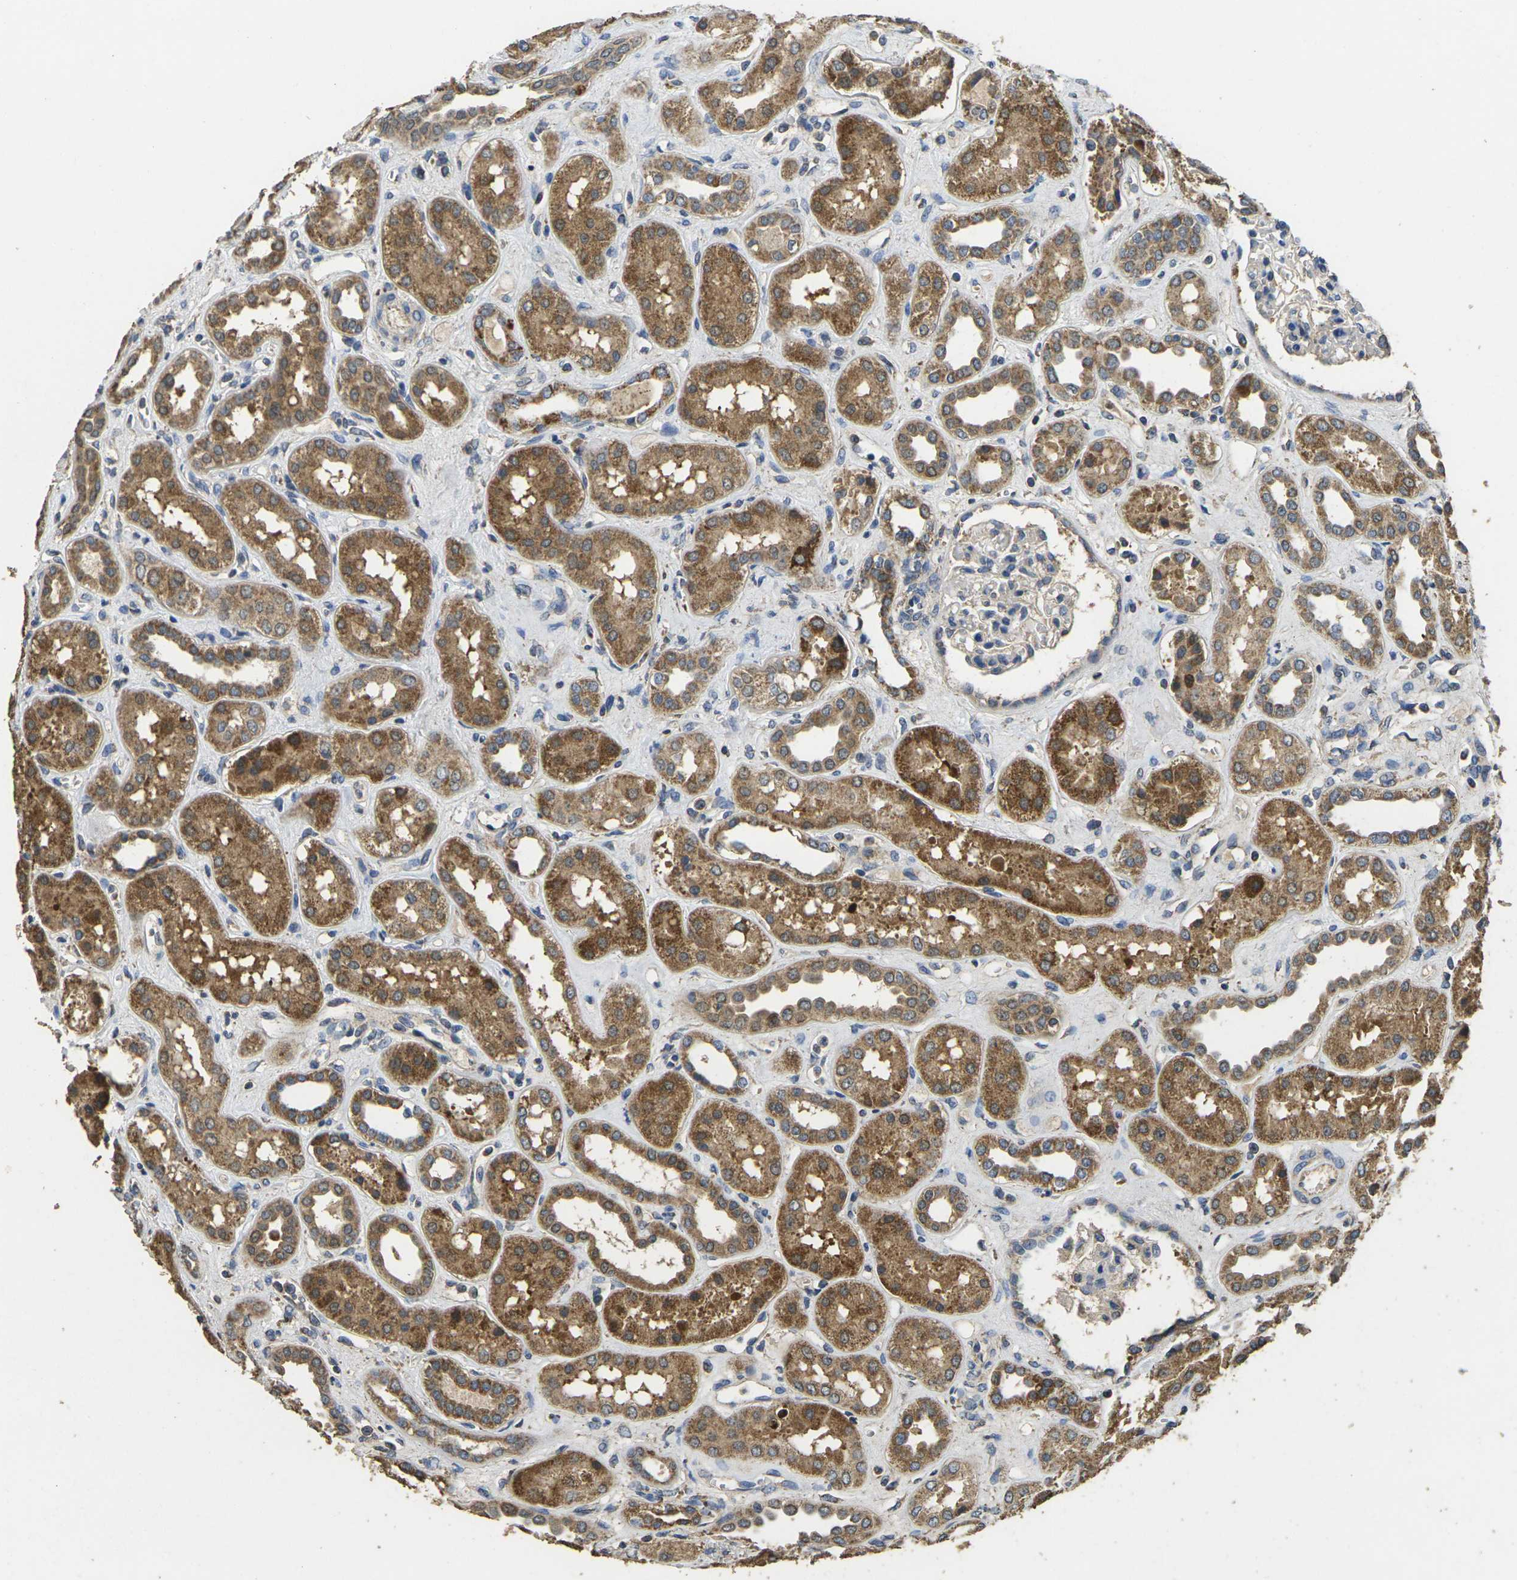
{"staining": {"intensity": "weak", "quantity": "<25%", "location": "cytoplasmic/membranous"}, "tissue": "kidney", "cell_type": "Cells in glomeruli", "image_type": "normal", "snomed": [{"axis": "morphology", "description": "Normal tissue, NOS"}, {"axis": "topography", "description": "Kidney"}], "caption": "This is a micrograph of IHC staining of benign kidney, which shows no expression in cells in glomeruli.", "gene": "MAPK11", "patient": {"sex": "male", "age": 59}}